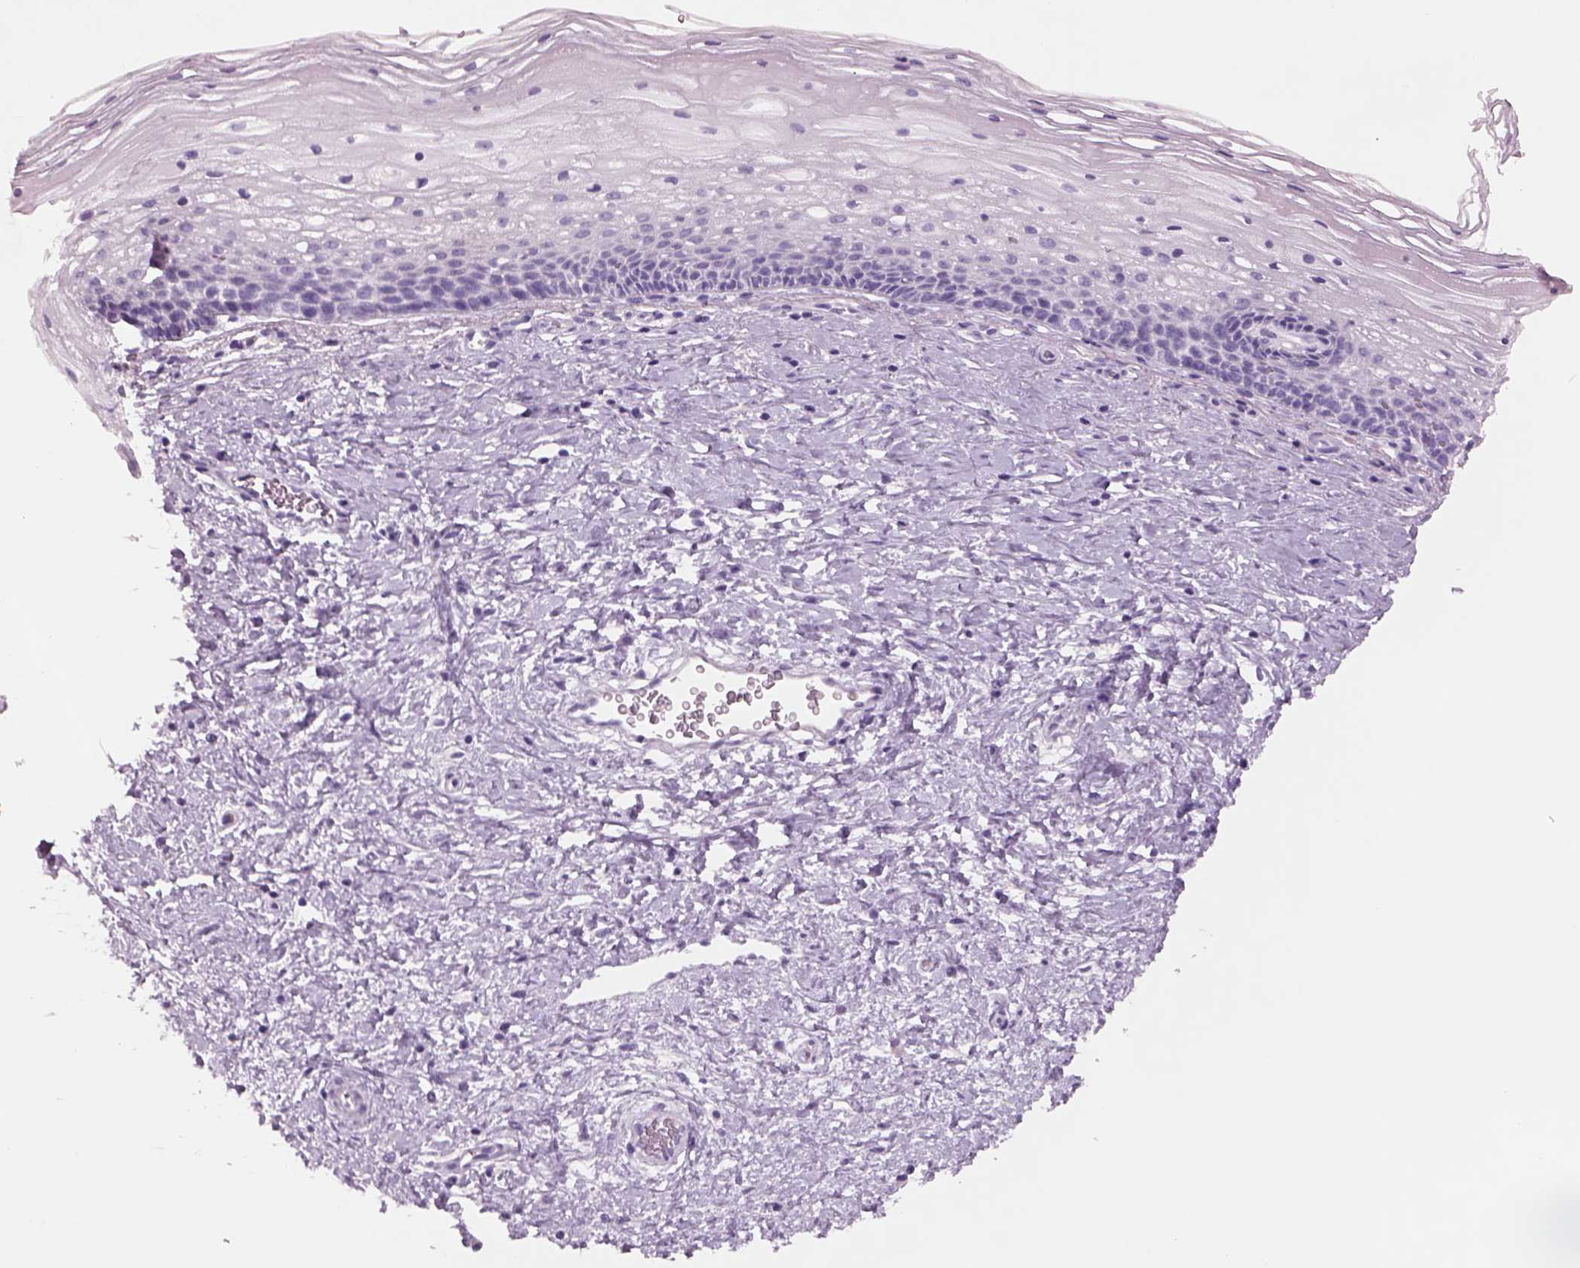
{"staining": {"intensity": "negative", "quantity": "none", "location": "none"}, "tissue": "cervix", "cell_type": "Glandular cells", "image_type": "normal", "snomed": [{"axis": "morphology", "description": "Normal tissue, NOS"}, {"axis": "topography", "description": "Cervix"}], "caption": "Glandular cells are negative for brown protein staining in normal cervix. (DAB immunohistochemistry (IHC) visualized using brightfield microscopy, high magnification).", "gene": "RHO", "patient": {"sex": "female", "age": 34}}